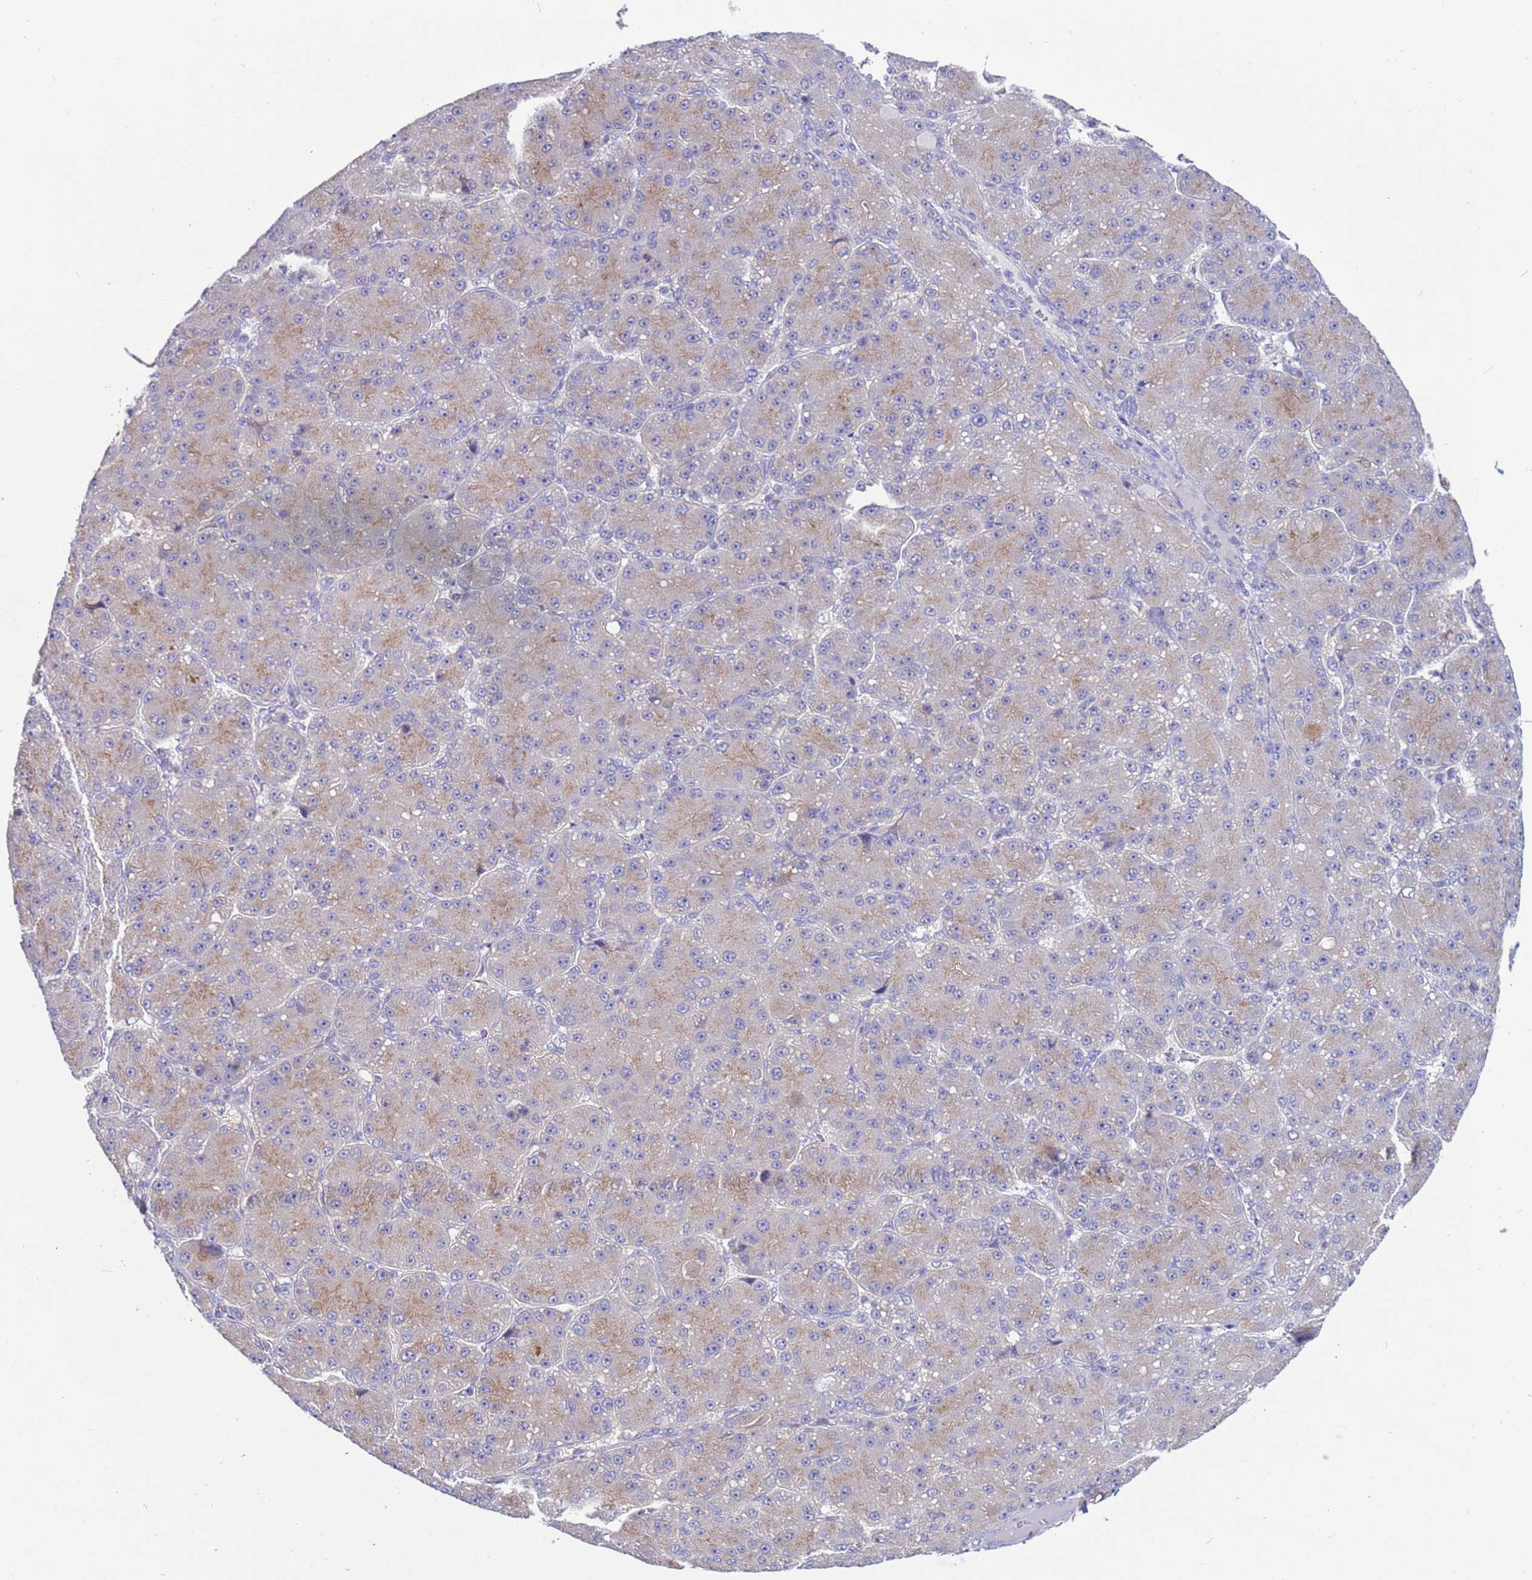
{"staining": {"intensity": "weak", "quantity": "<25%", "location": "cytoplasmic/membranous"}, "tissue": "liver cancer", "cell_type": "Tumor cells", "image_type": "cancer", "snomed": [{"axis": "morphology", "description": "Carcinoma, Hepatocellular, NOS"}, {"axis": "topography", "description": "Liver"}], "caption": "IHC of liver cancer reveals no staining in tumor cells.", "gene": "ANAPC1", "patient": {"sex": "male", "age": 67}}